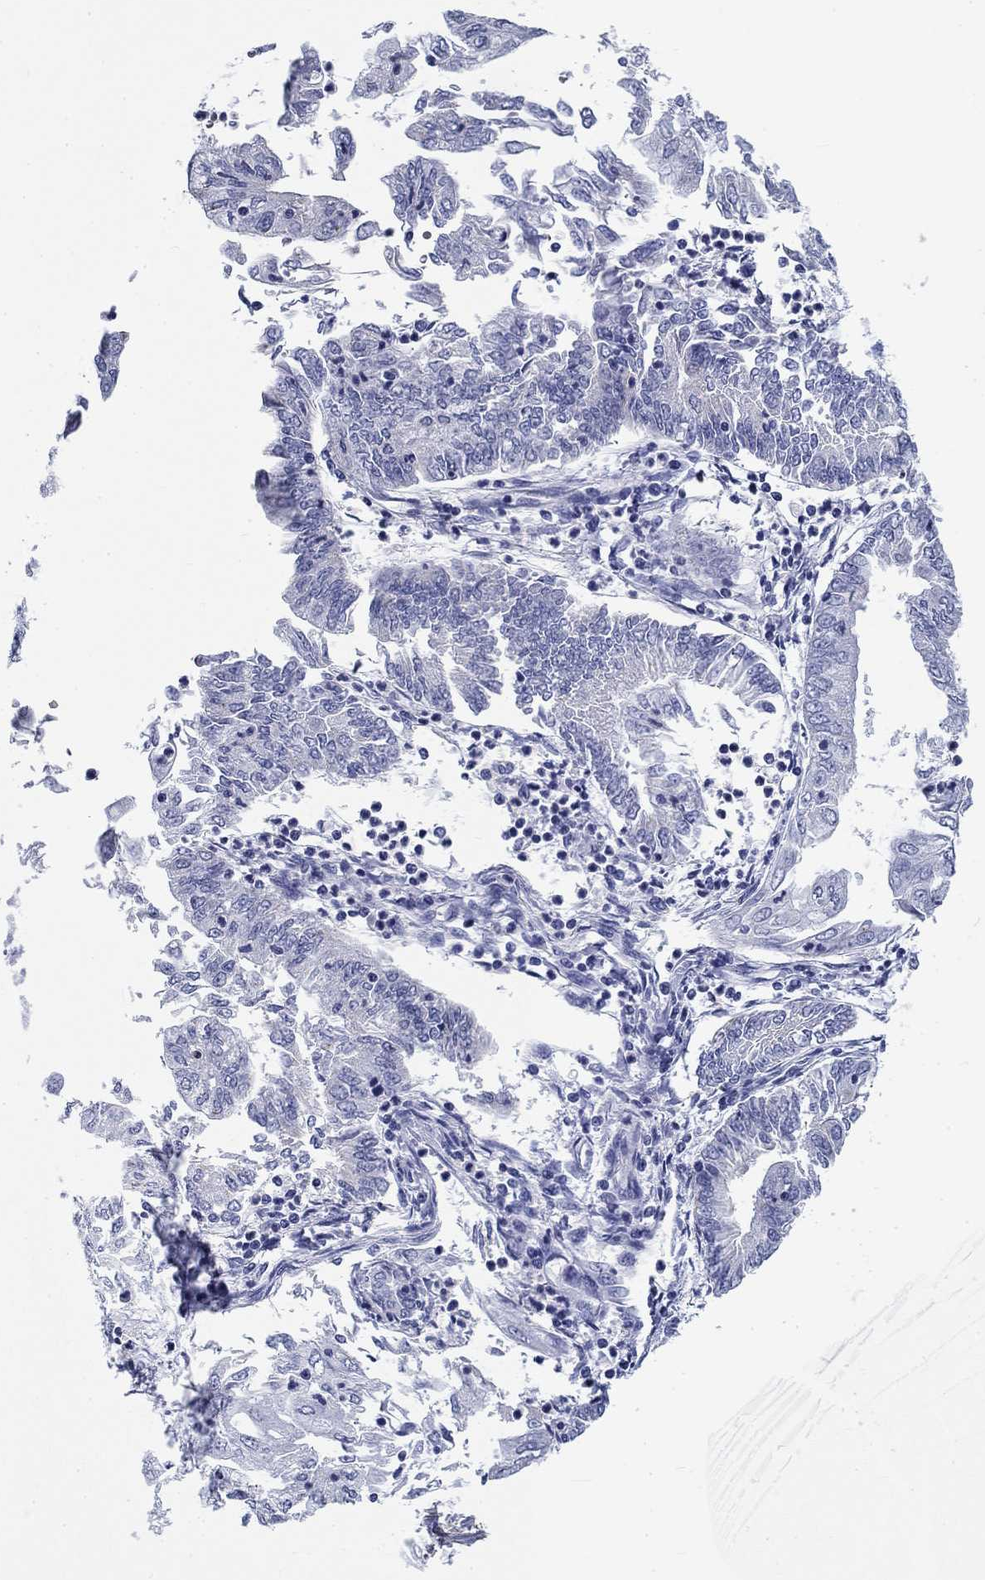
{"staining": {"intensity": "negative", "quantity": "none", "location": "none"}, "tissue": "endometrial cancer", "cell_type": "Tumor cells", "image_type": "cancer", "snomed": [{"axis": "morphology", "description": "Adenocarcinoma, NOS"}, {"axis": "topography", "description": "Endometrium"}], "caption": "Immunohistochemistry photomicrograph of human adenocarcinoma (endometrial) stained for a protein (brown), which reveals no positivity in tumor cells. Nuclei are stained in blue.", "gene": "CD40LG", "patient": {"sex": "female", "age": 55}}